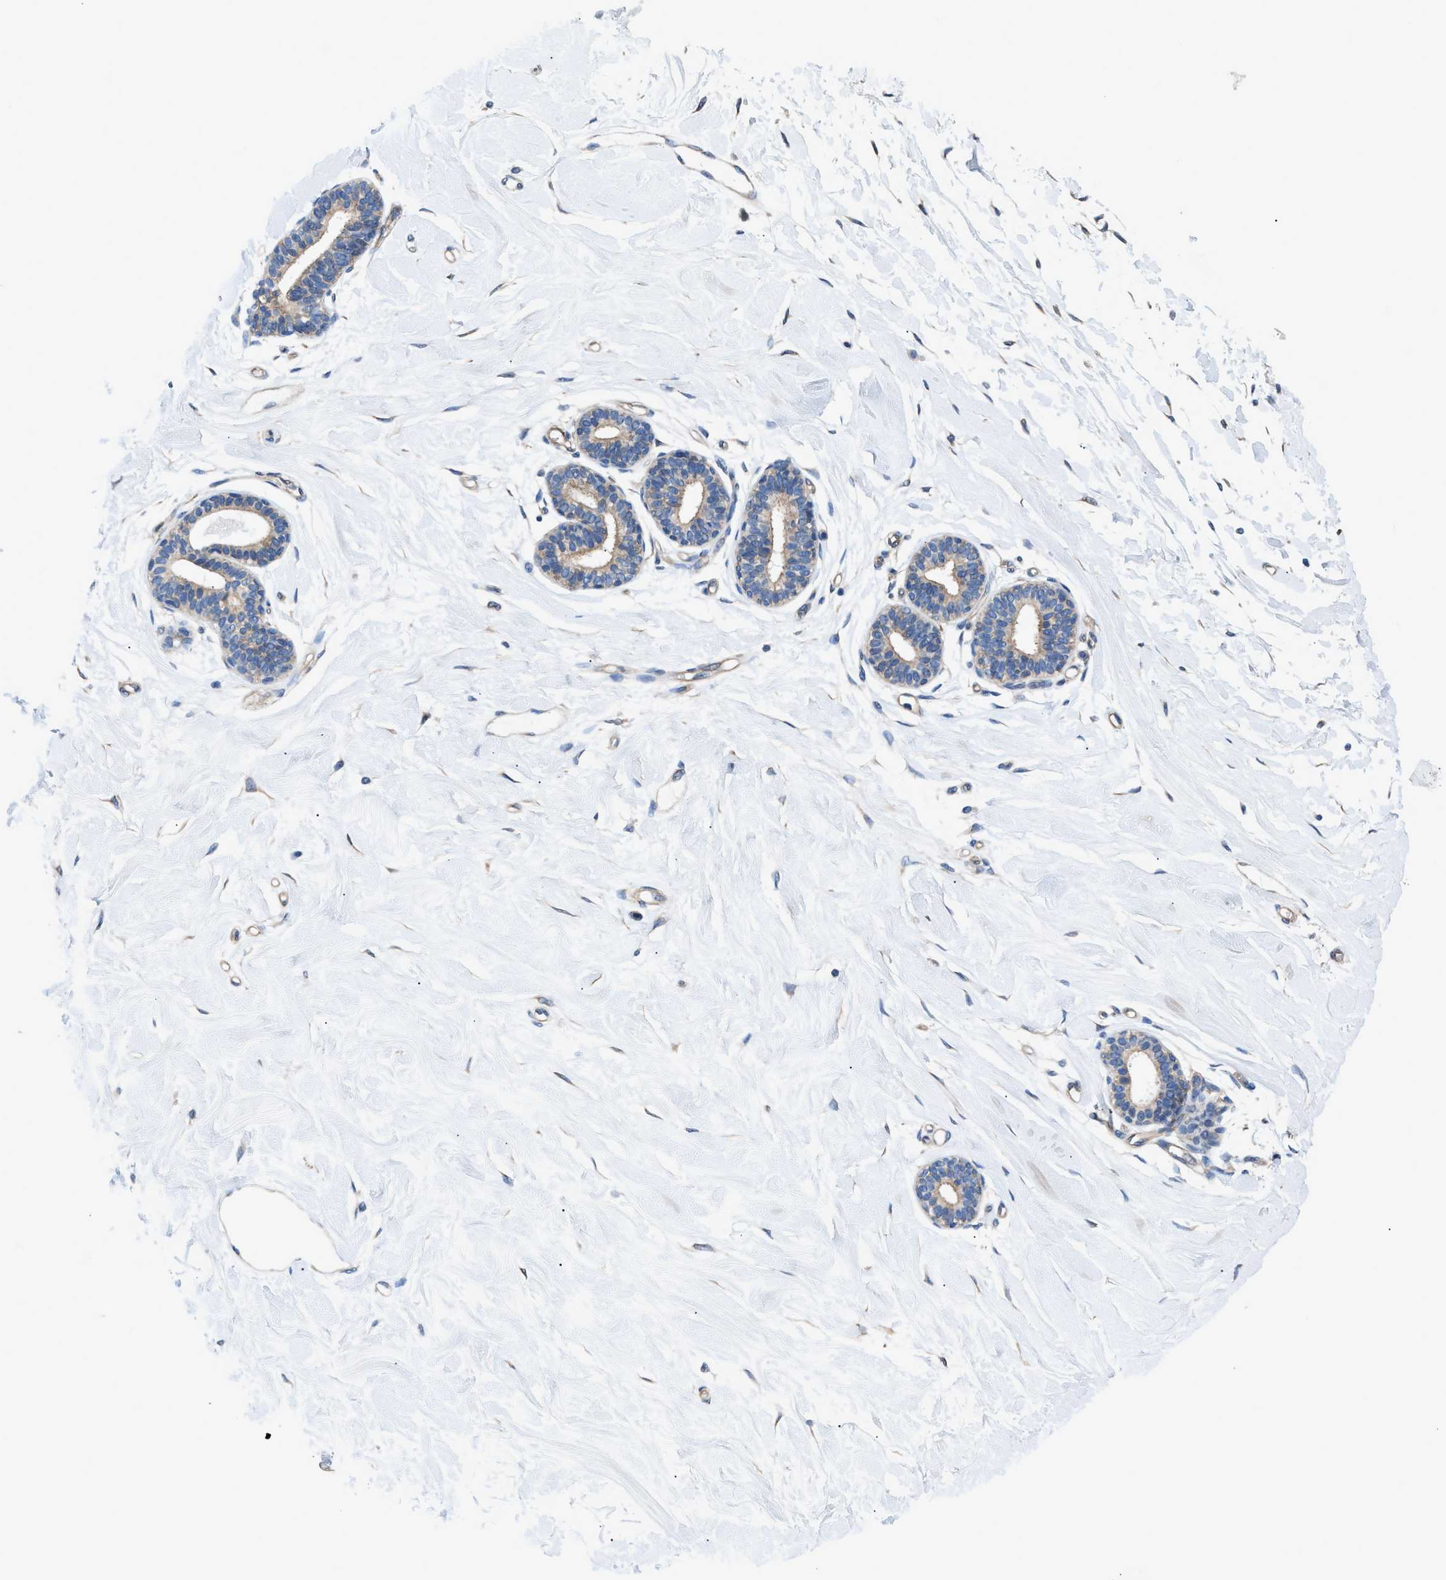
{"staining": {"intensity": "negative", "quantity": "none", "location": "none"}, "tissue": "breast", "cell_type": "Adipocytes", "image_type": "normal", "snomed": [{"axis": "morphology", "description": "Normal tissue, NOS"}, {"axis": "morphology", "description": "Lobular carcinoma"}, {"axis": "topography", "description": "Breast"}], "caption": "Breast stained for a protein using IHC reveals no staining adipocytes.", "gene": "DMAC1", "patient": {"sex": "female", "age": 59}}